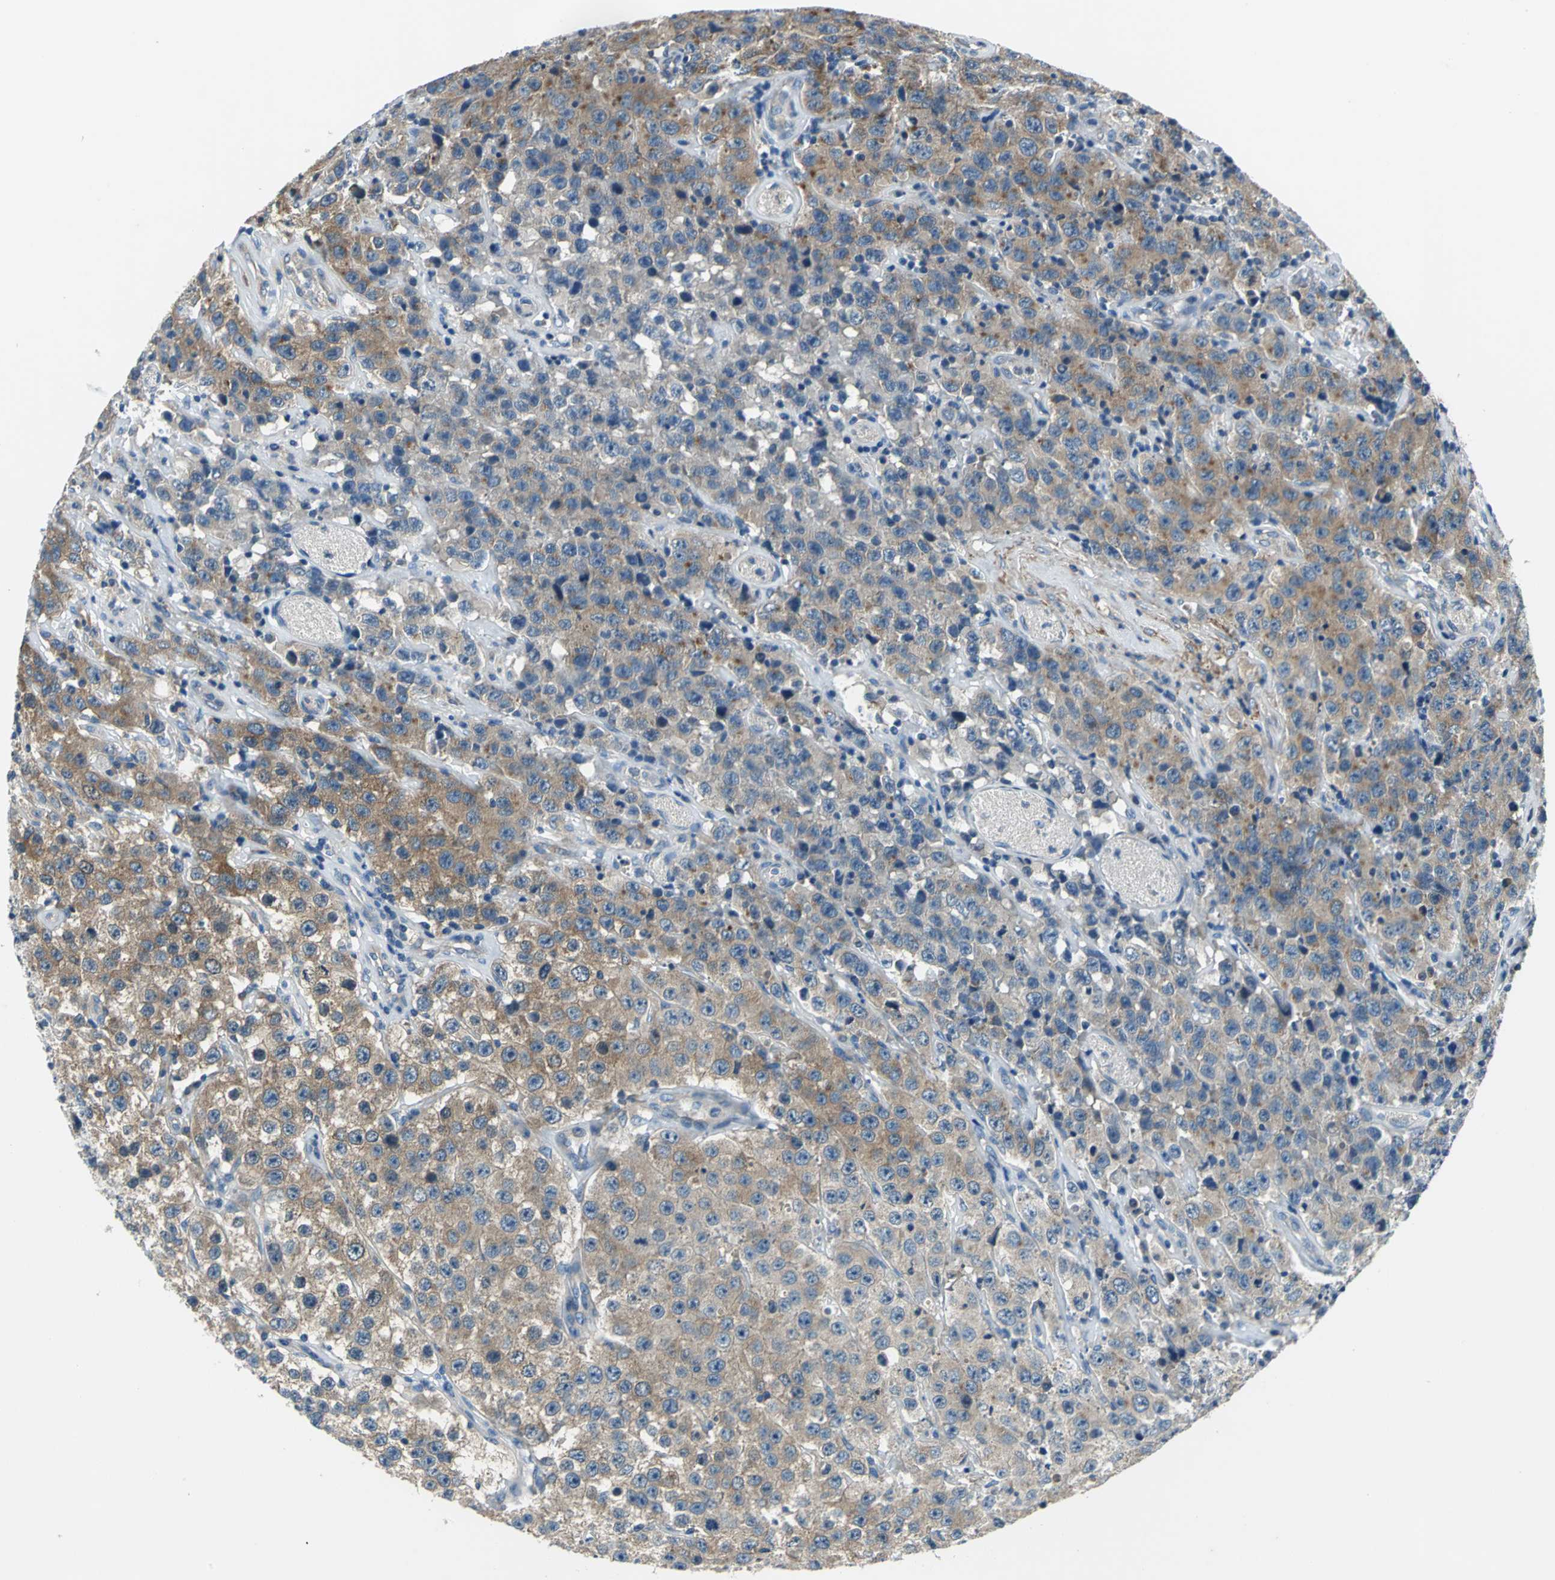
{"staining": {"intensity": "moderate", "quantity": ">75%", "location": "cytoplasmic/membranous"}, "tissue": "testis cancer", "cell_type": "Tumor cells", "image_type": "cancer", "snomed": [{"axis": "morphology", "description": "Seminoma, NOS"}, {"axis": "topography", "description": "Testis"}], "caption": "Moderate cytoplasmic/membranous expression for a protein is appreciated in approximately >75% of tumor cells of testis cancer using immunohistochemistry (IHC).", "gene": "SLC16A7", "patient": {"sex": "male", "age": 52}}